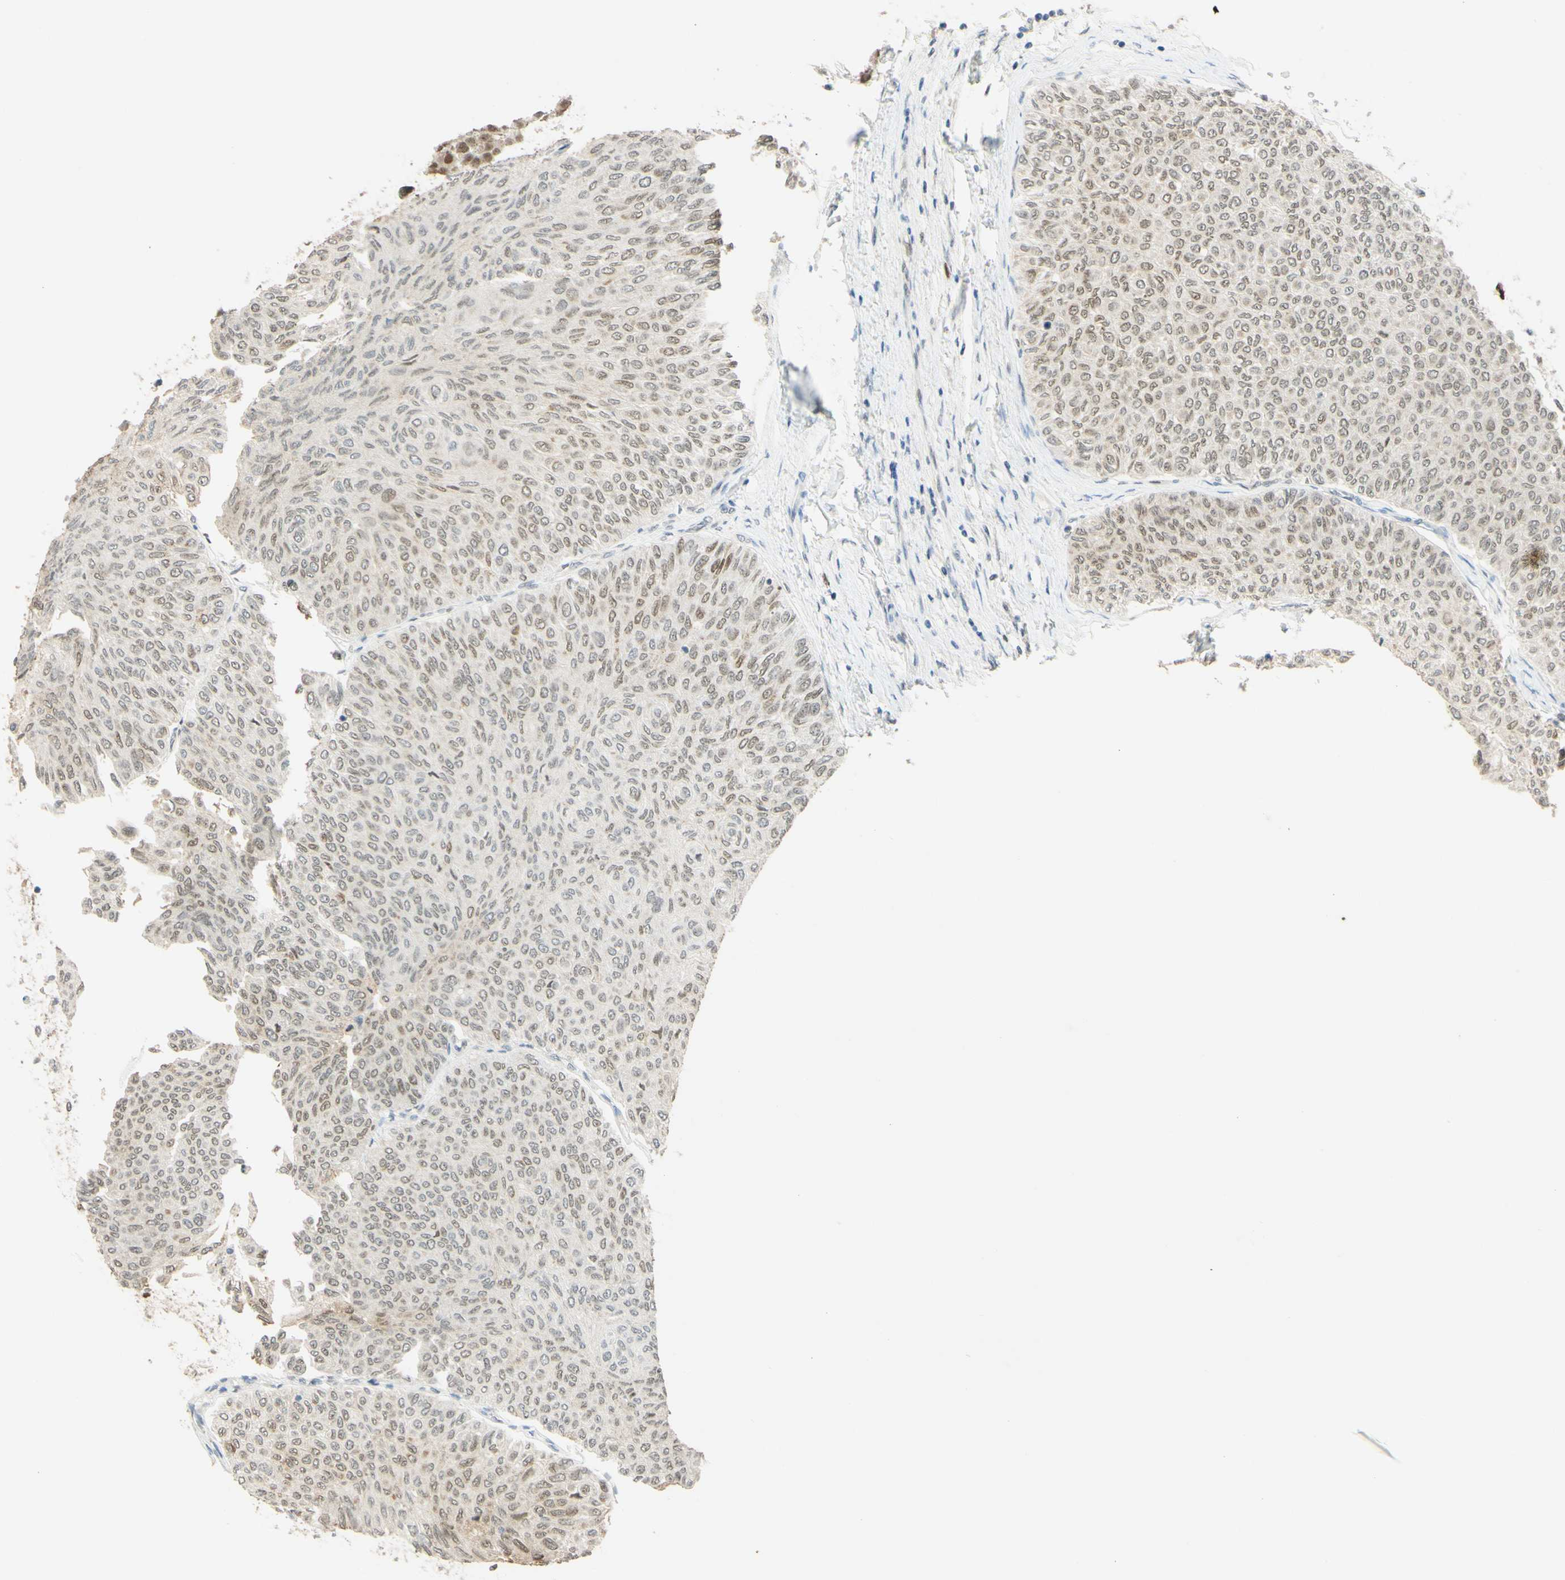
{"staining": {"intensity": "weak", "quantity": "25%-75%", "location": "nuclear"}, "tissue": "urothelial cancer", "cell_type": "Tumor cells", "image_type": "cancer", "snomed": [{"axis": "morphology", "description": "Urothelial carcinoma, Low grade"}, {"axis": "topography", "description": "Urinary bladder"}], "caption": "DAB immunohistochemical staining of urothelial cancer shows weak nuclear protein positivity in approximately 25%-75% of tumor cells. (DAB (3,3'-diaminobenzidine) = brown stain, brightfield microscopy at high magnification).", "gene": "POLB", "patient": {"sex": "male", "age": 78}}